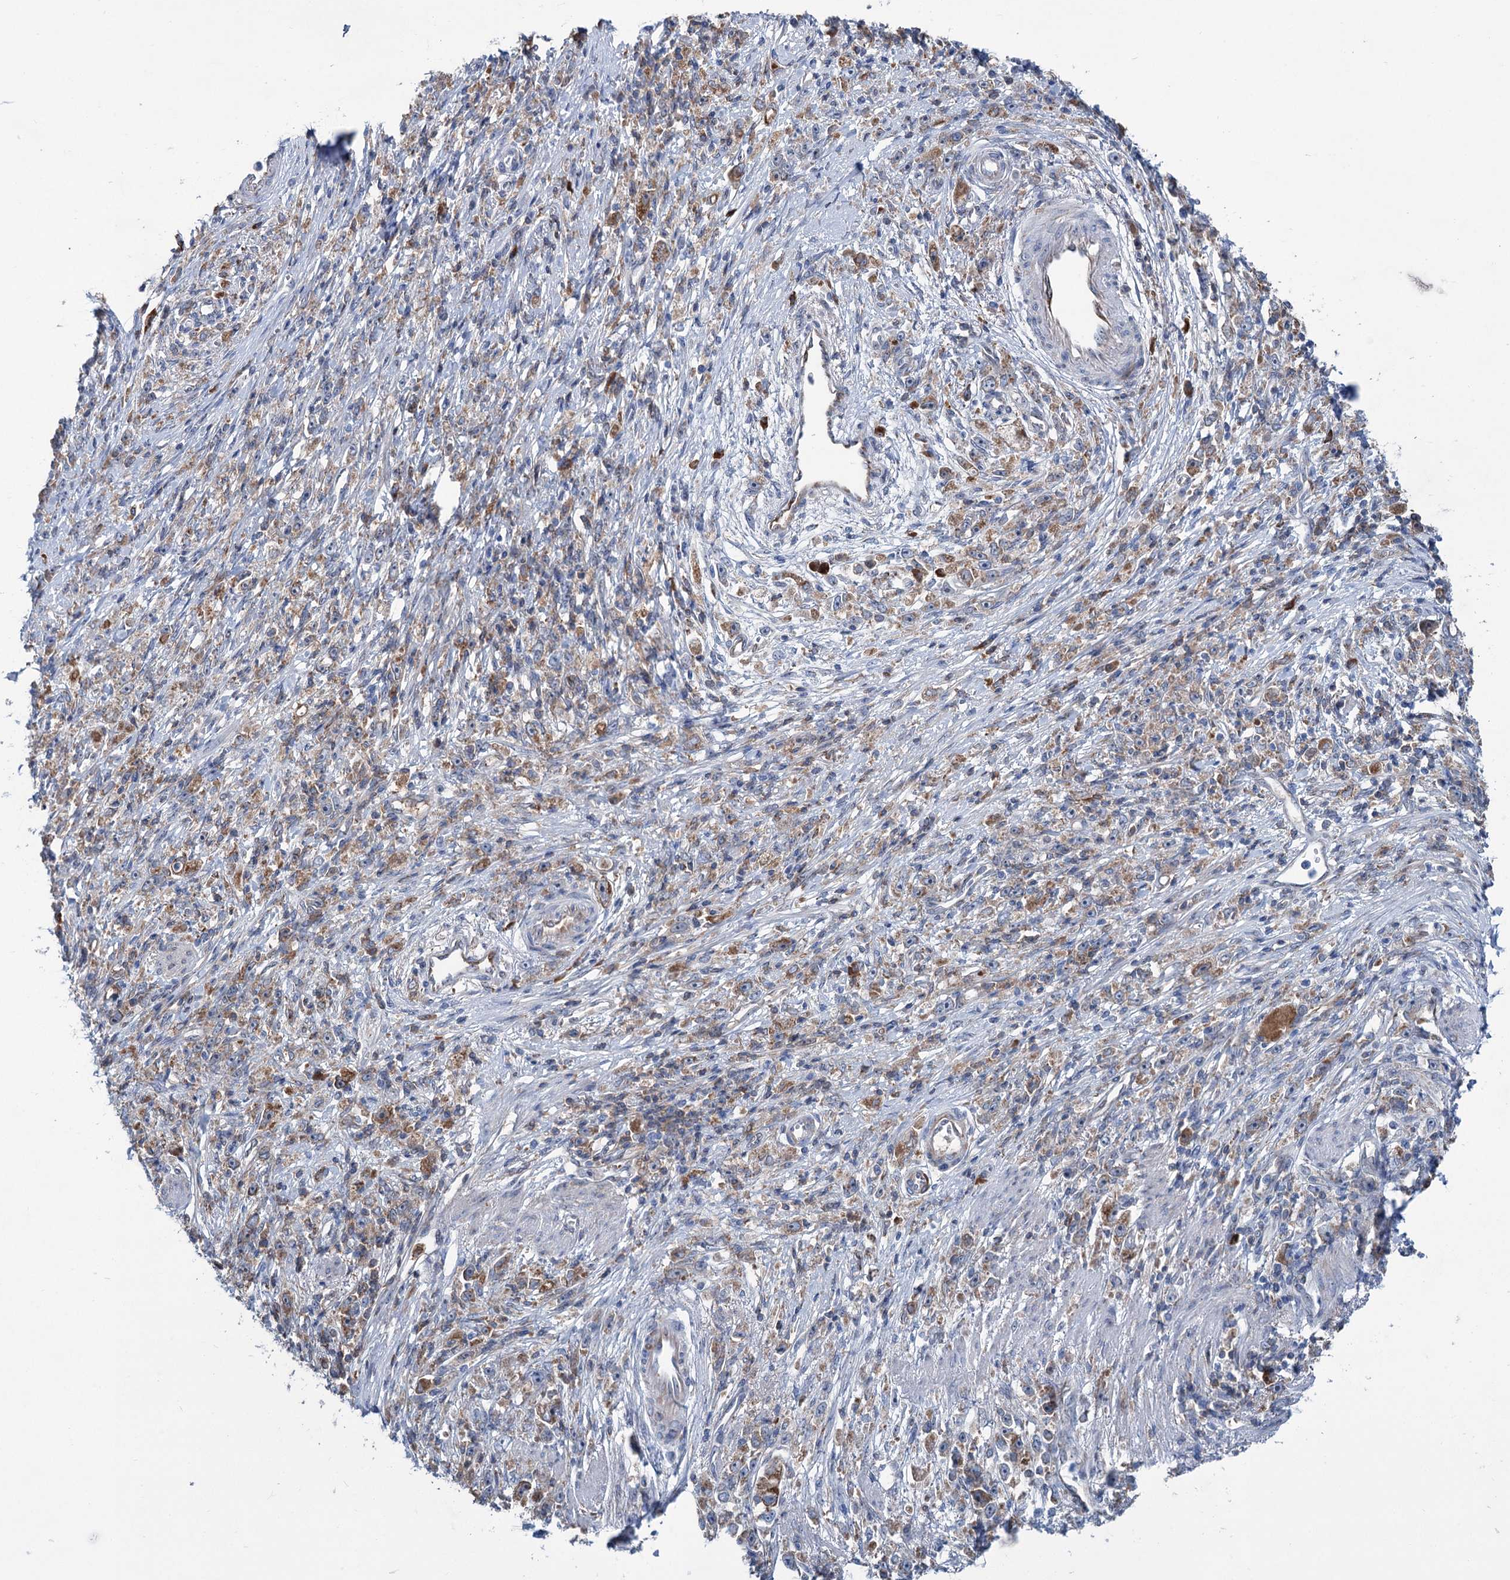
{"staining": {"intensity": "moderate", "quantity": ">75%", "location": "cytoplasmic/membranous"}, "tissue": "stomach cancer", "cell_type": "Tumor cells", "image_type": "cancer", "snomed": [{"axis": "morphology", "description": "Adenocarcinoma, NOS"}, {"axis": "topography", "description": "Stomach"}], "caption": "Stomach cancer stained for a protein (brown) demonstrates moderate cytoplasmic/membranous positive expression in approximately >75% of tumor cells.", "gene": "LPIN1", "patient": {"sex": "female", "age": 59}}